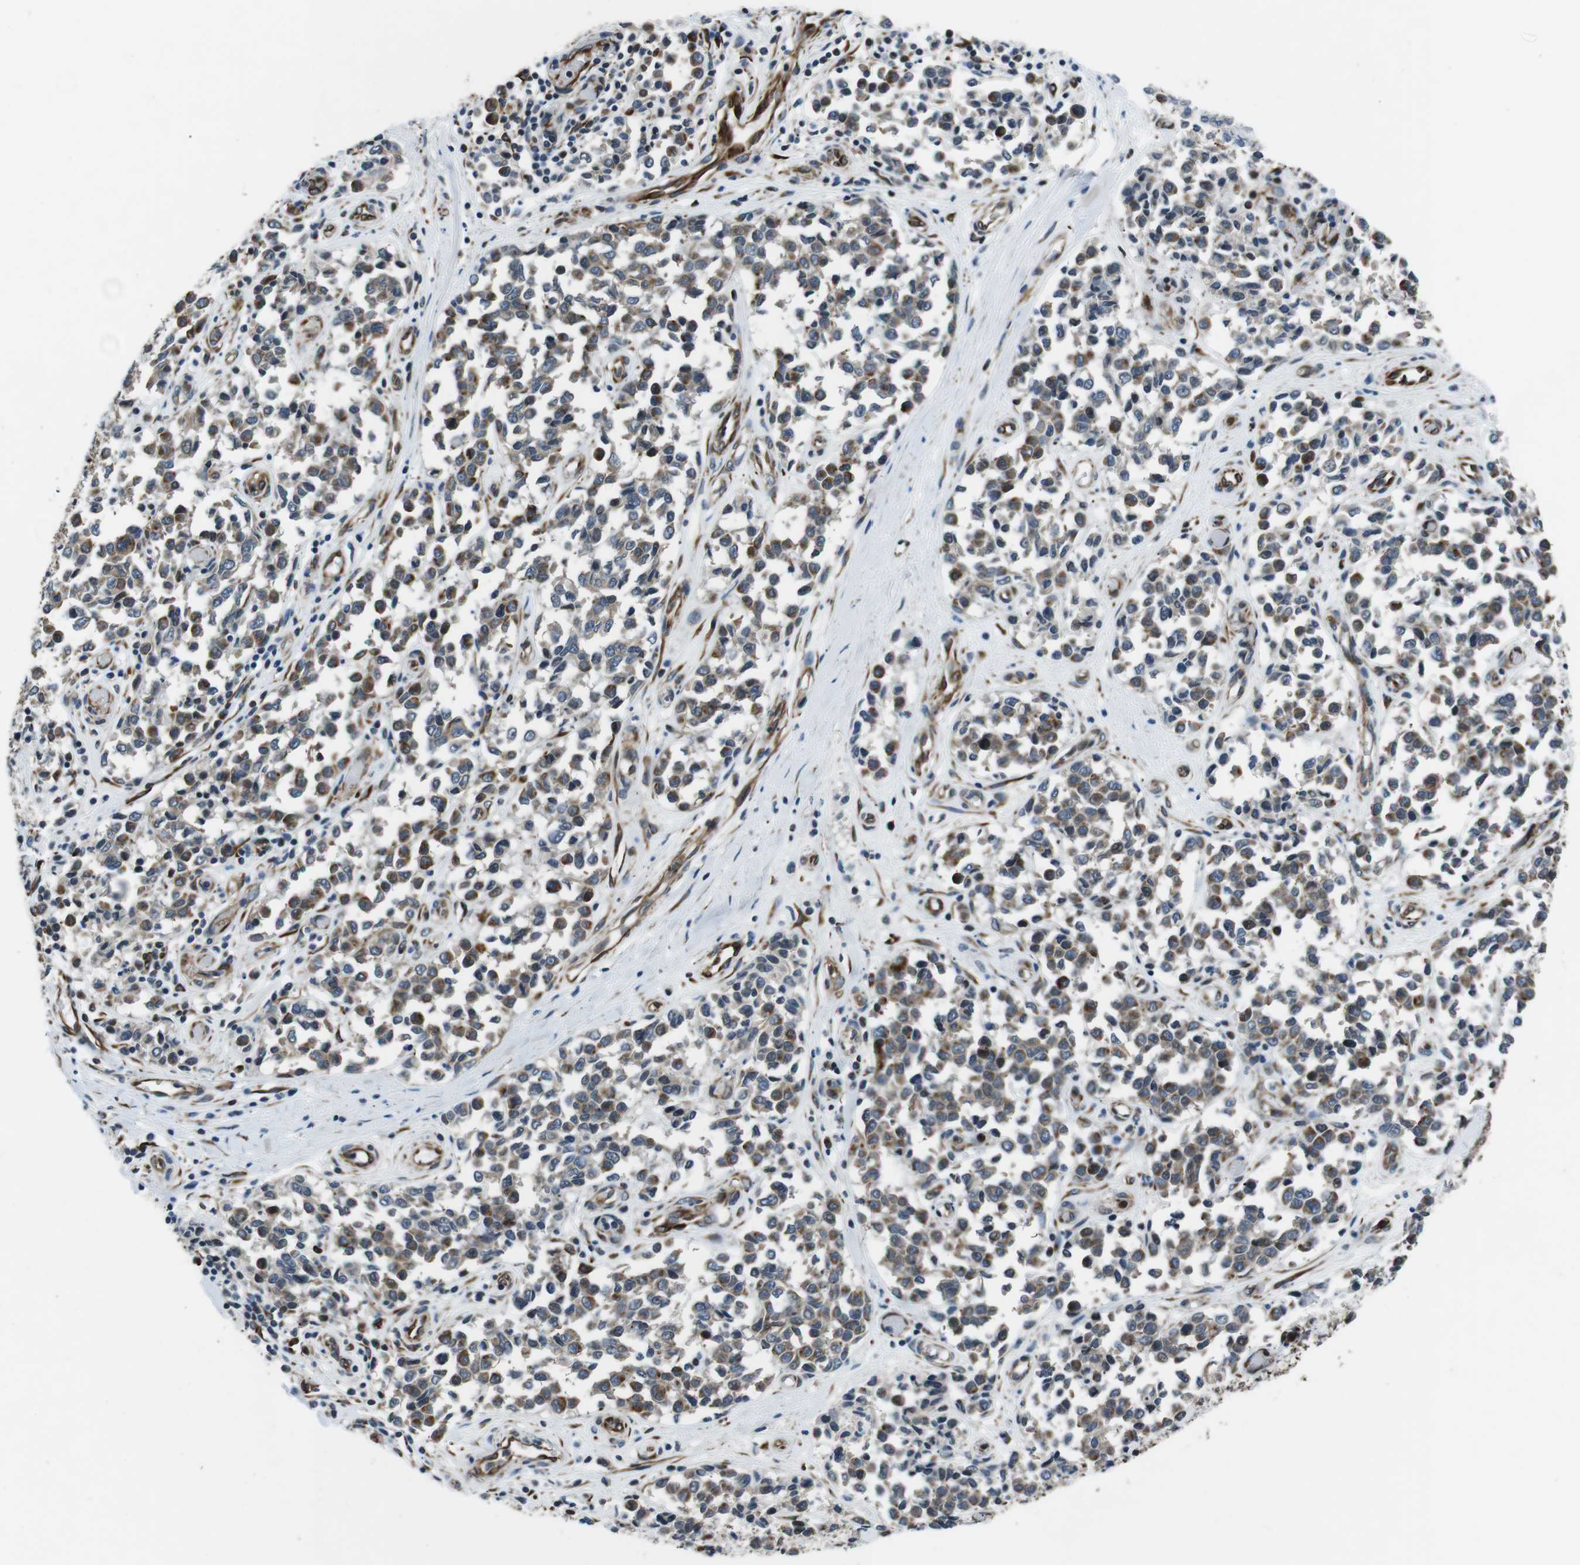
{"staining": {"intensity": "moderate", "quantity": "25%-75%", "location": "cytoplasmic/membranous"}, "tissue": "melanoma", "cell_type": "Tumor cells", "image_type": "cancer", "snomed": [{"axis": "morphology", "description": "Malignant melanoma, NOS"}, {"axis": "topography", "description": "Skin"}], "caption": "Malignant melanoma stained with a protein marker shows moderate staining in tumor cells.", "gene": "LRRC49", "patient": {"sex": "female", "age": 64}}